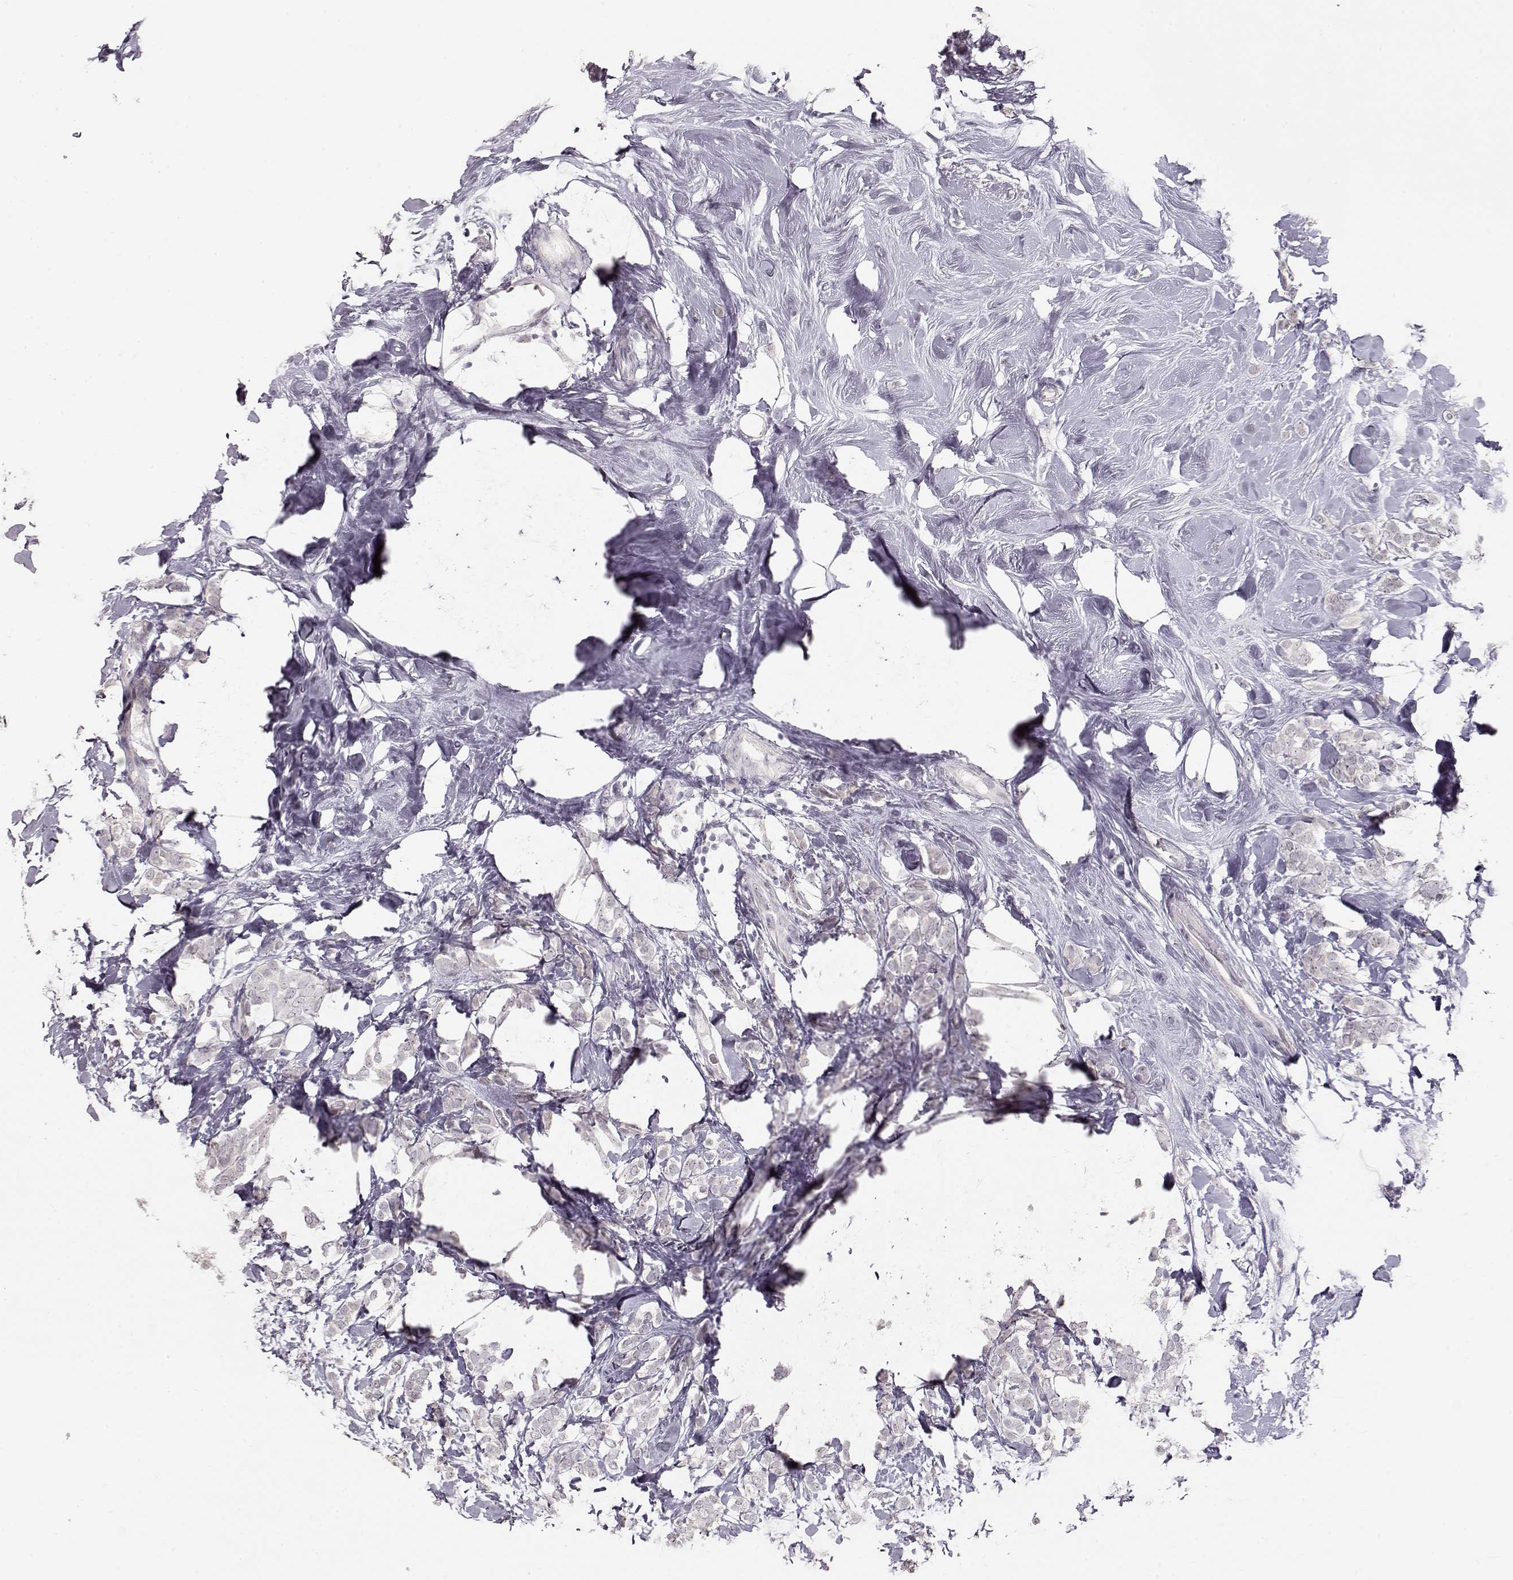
{"staining": {"intensity": "negative", "quantity": "none", "location": "none"}, "tissue": "breast cancer", "cell_type": "Tumor cells", "image_type": "cancer", "snomed": [{"axis": "morphology", "description": "Lobular carcinoma"}, {"axis": "topography", "description": "Breast"}], "caption": "High magnification brightfield microscopy of breast lobular carcinoma stained with DAB (3,3'-diaminobenzidine) (brown) and counterstained with hematoxylin (blue): tumor cells show no significant expression.", "gene": "FAM205A", "patient": {"sex": "female", "age": 49}}